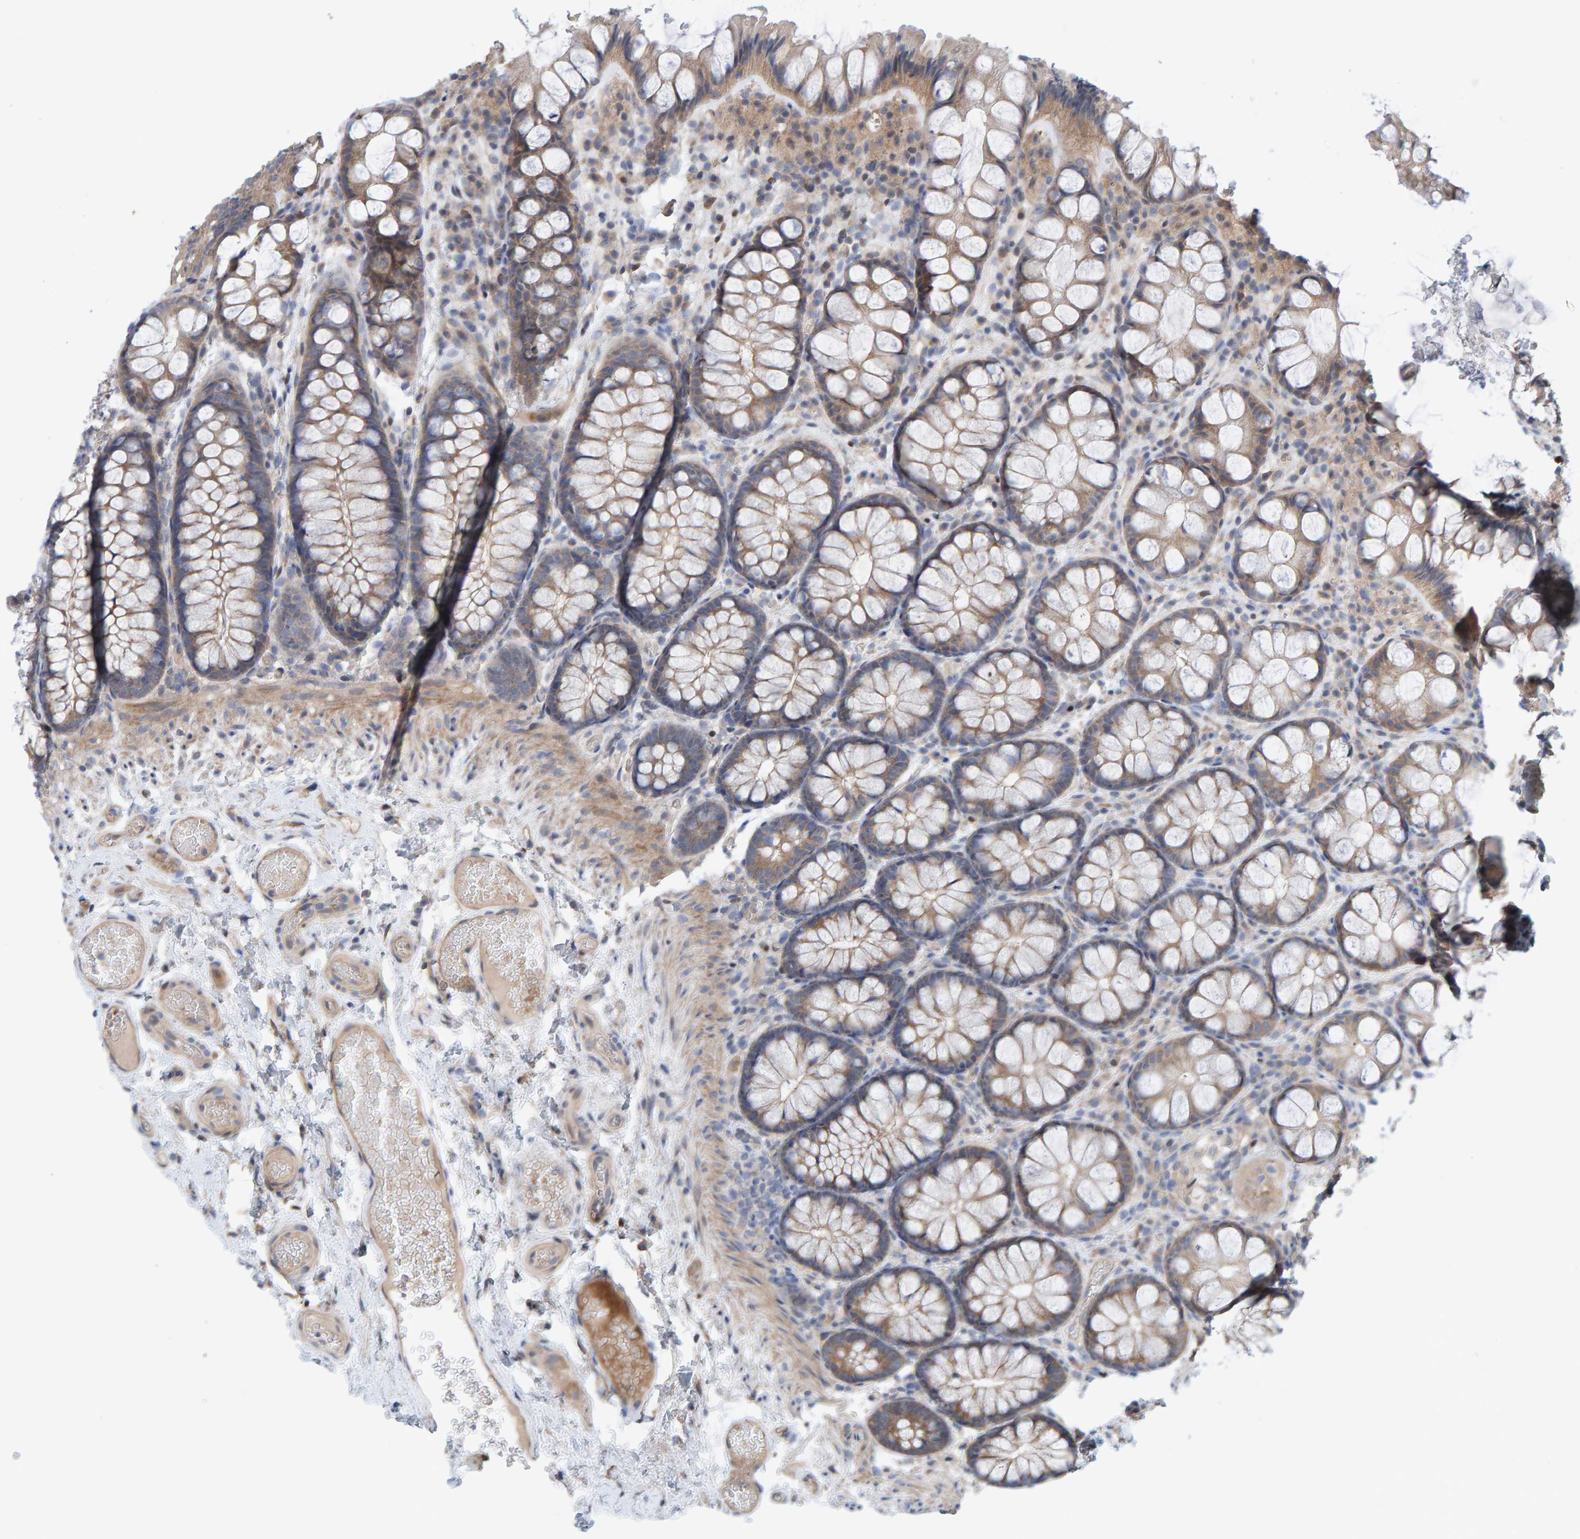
{"staining": {"intensity": "moderate", "quantity": ">75%", "location": "cytoplasmic/membranous"}, "tissue": "colon", "cell_type": "Endothelial cells", "image_type": "normal", "snomed": [{"axis": "morphology", "description": "Normal tissue, NOS"}, {"axis": "topography", "description": "Colon"}], "caption": "The image shows staining of benign colon, revealing moderate cytoplasmic/membranous protein expression (brown color) within endothelial cells.", "gene": "LRSAM1", "patient": {"sex": "male", "age": 47}}